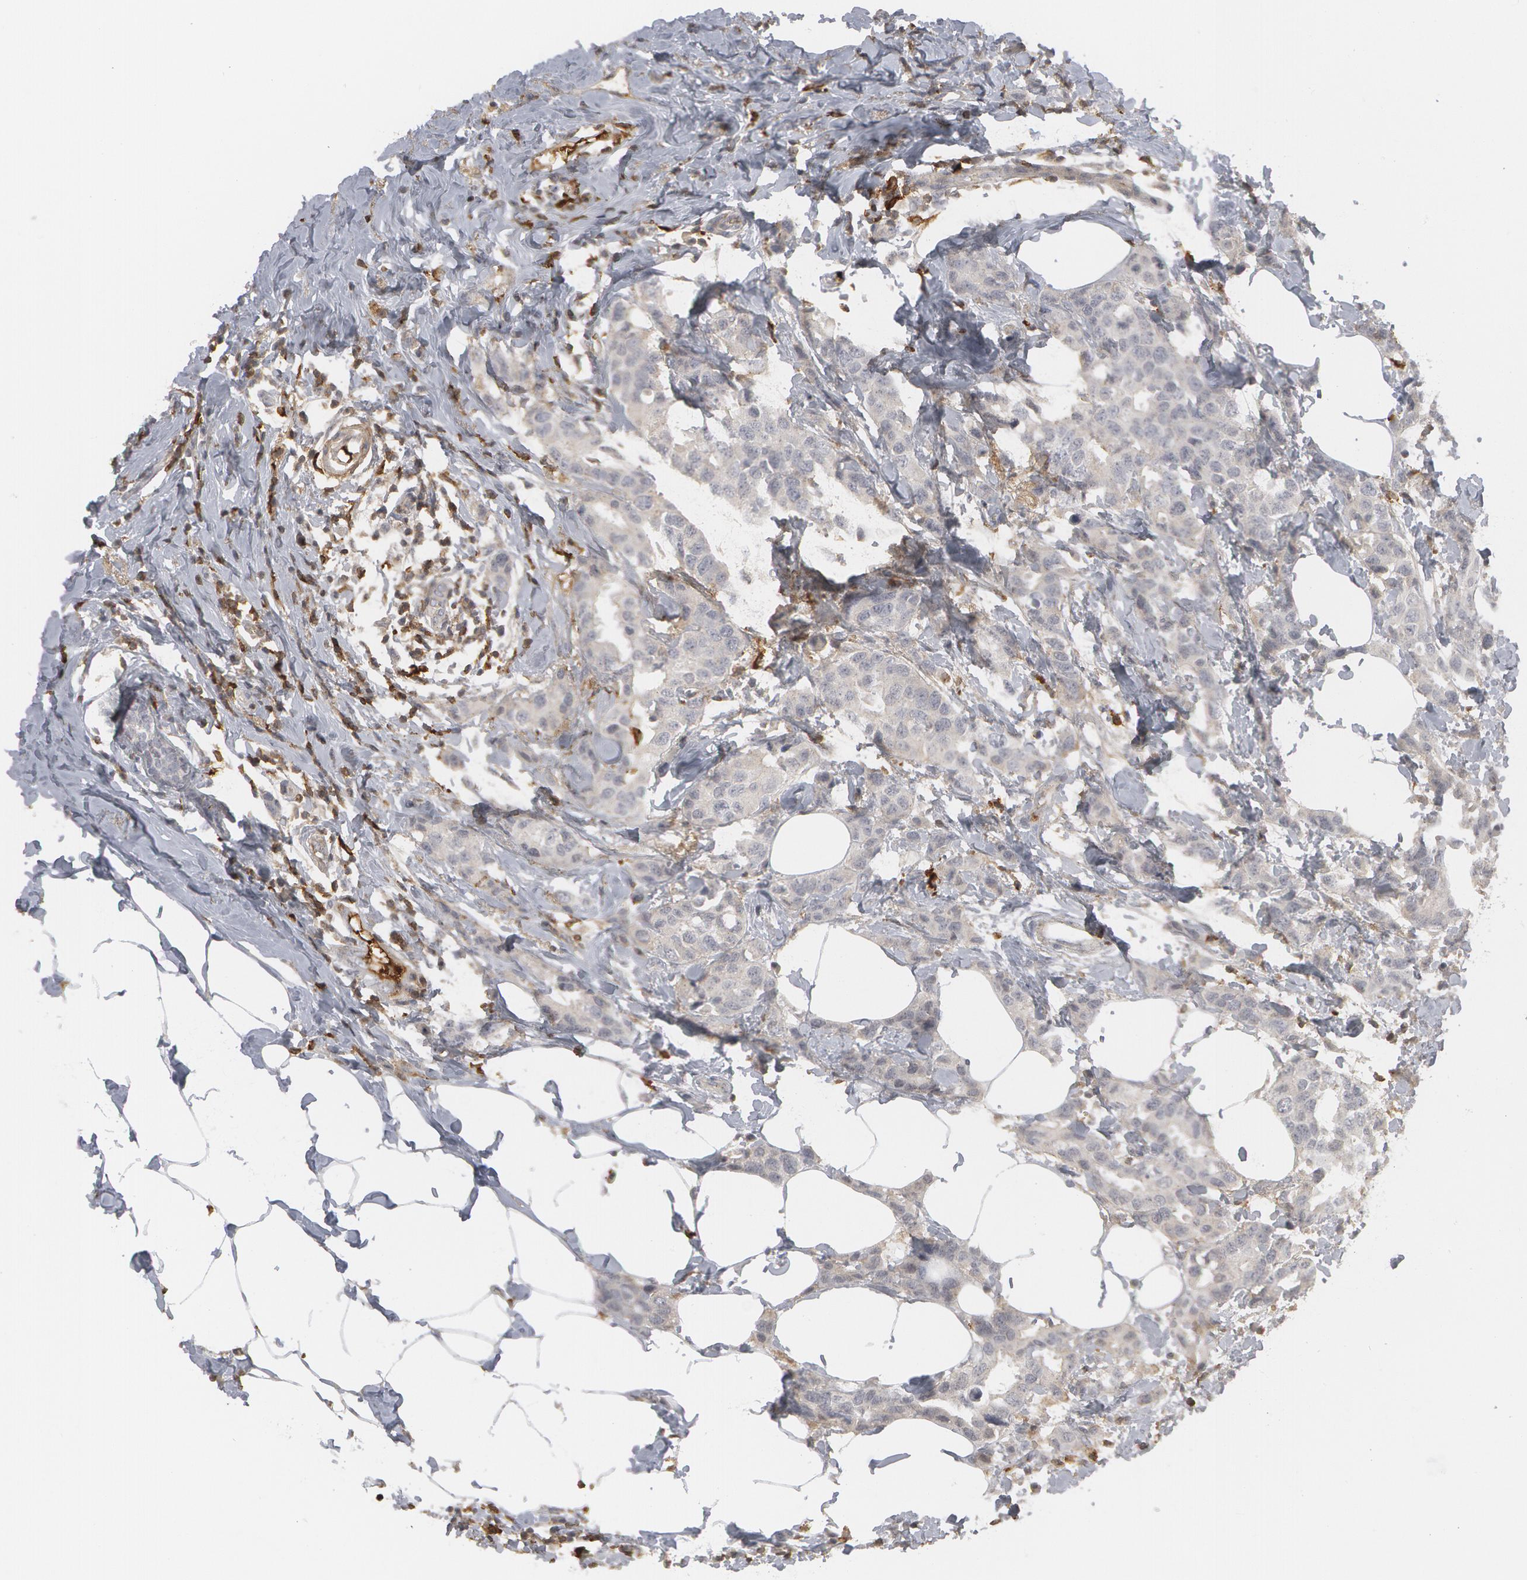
{"staining": {"intensity": "negative", "quantity": "none", "location": "none"}, "tissue": "breast cancer", "cell_type": "Tumor cells", "image_type": "cancer", "snomed": [{"axis": "morphology", "description": "Normal tissue, NOS"}, {"axis": "morphology", "description": "Duct carcinoma"}, {"axis": "topography", "description": "Breast"}], "caption": "Immunohistochemistry of human breast cancer exhibits no positivity in tumor cells.", "gene": "C1QC", "patient": {"sex": "female", "age": 50}}